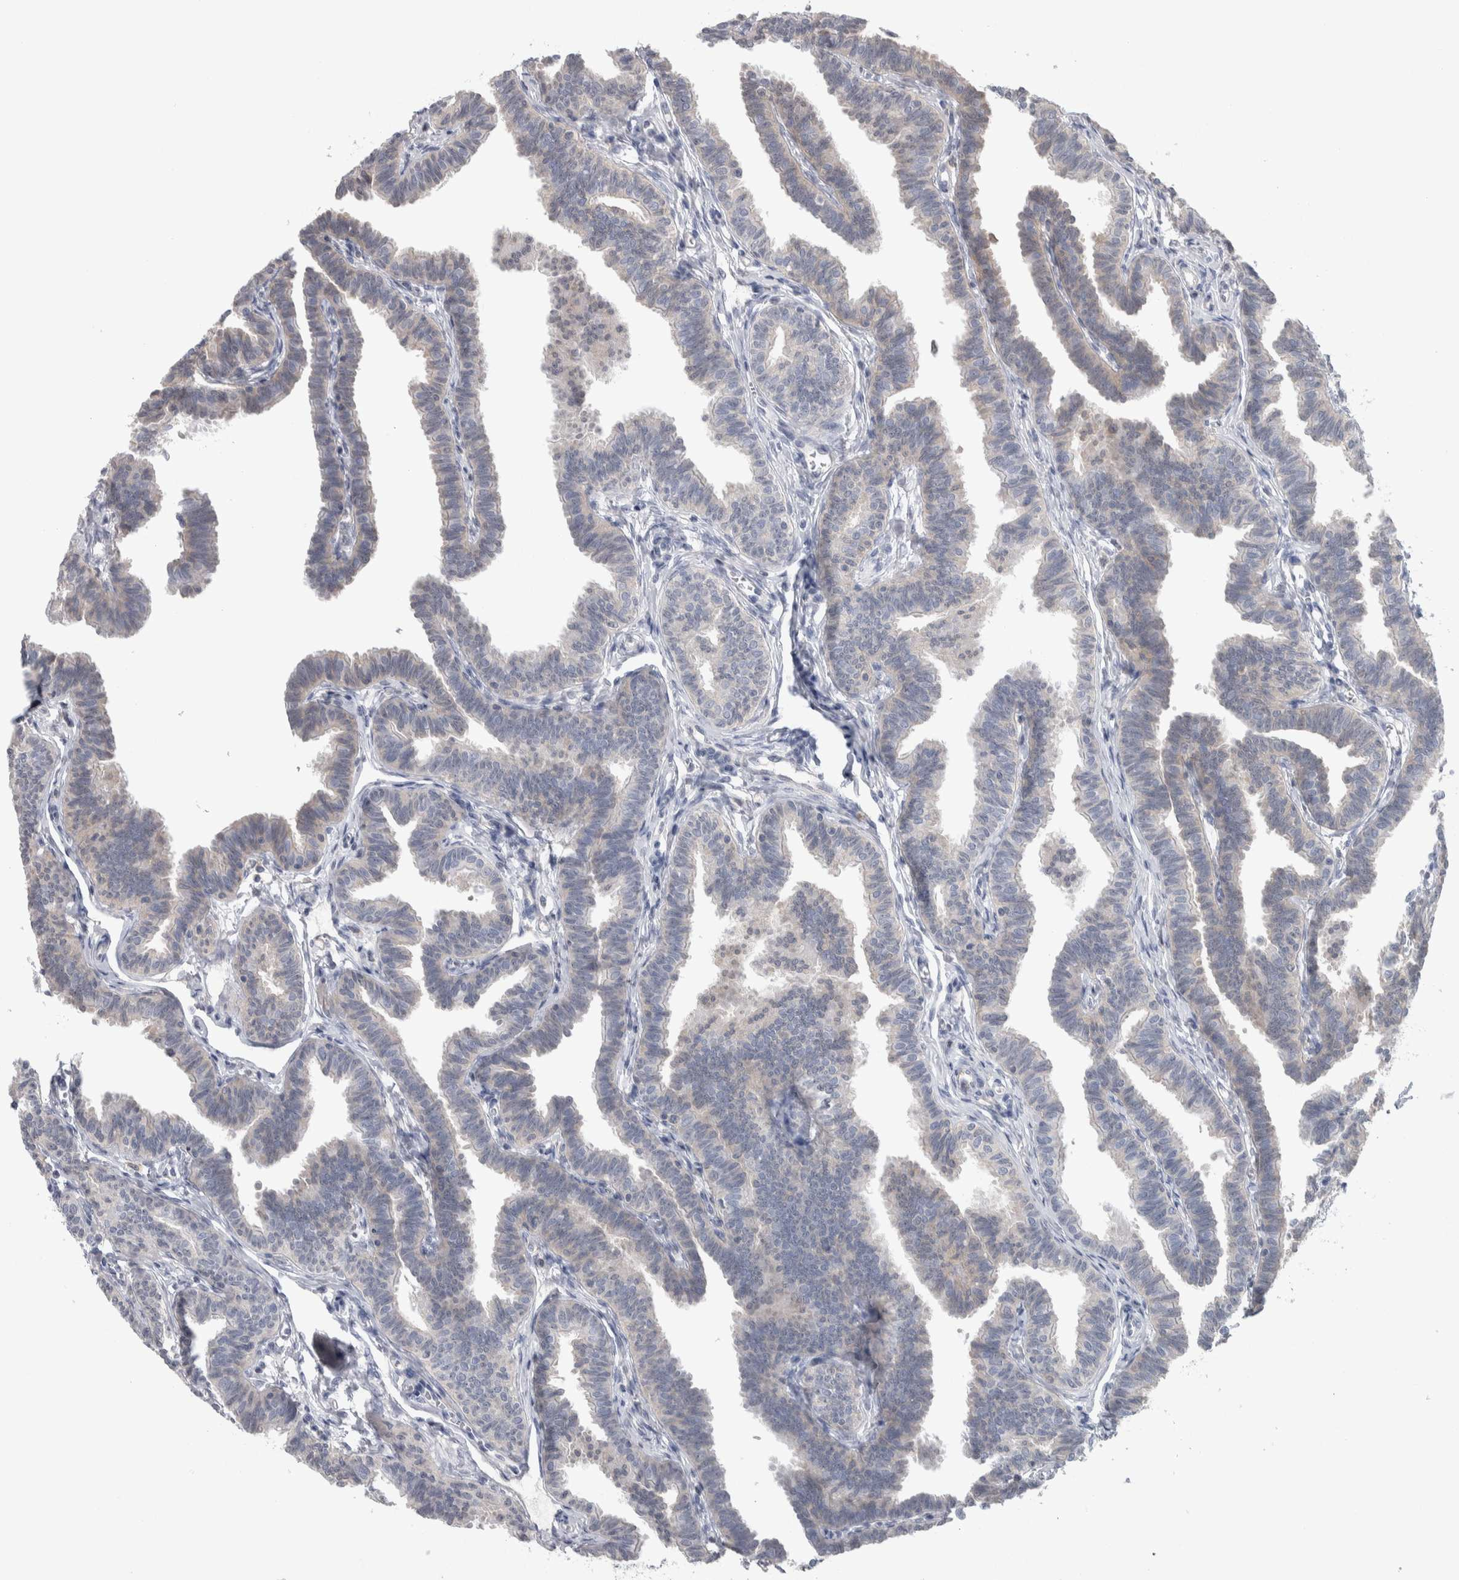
{"staining": {"intensity": "weak", "quantity": "25%-75%", "location": "cytoplasmic/membranous"}, "tissue": "fallopian tube", "cell_type": "Glandular cells", "image_type": "normal", "snomed": [{"axis": "morphology", "description": "Normal tissue, NOS"}, {"axis": "topography", "description": "Fallopian tube"}, {"axis": "topography", "description": "Ovary"}], "caption": "Unremarkable fallopian tube reveals weak cytoplasmic/membranous positivity in about 25%-75% of glandular cells, visualized by immunohistochemistry.", "gene": "HTATIP2", "patient": {"sex": "female", "age": 23}}